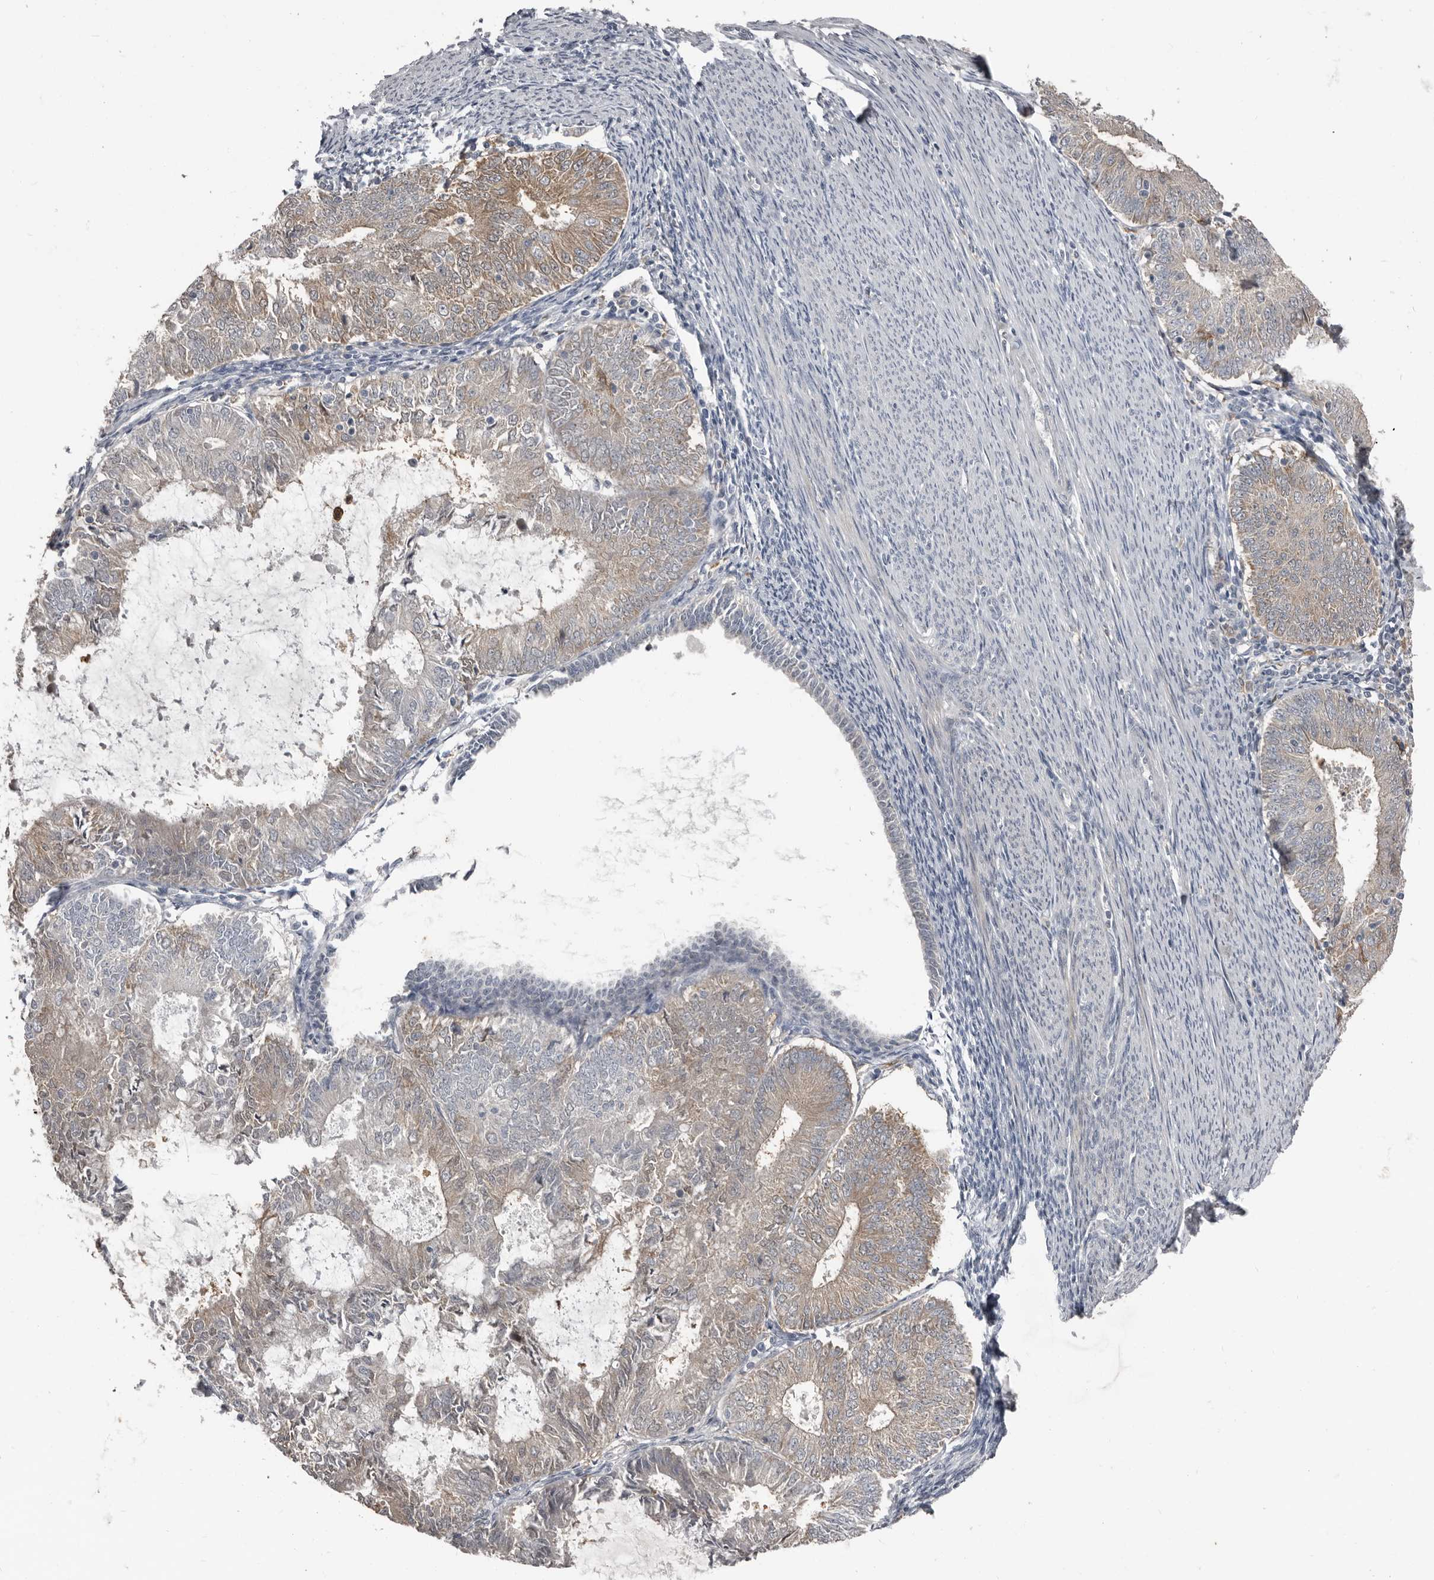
{"staining": {"intensity": "moderate", "quantity": "25%-75%", "location": "cytoplasmic/membranous"}, "tissue": "endometrial cancer", "cell_type": "Tumor cells", "image_type": "cancer", "snomed": [{"axis": "morphology", "description": "Adenocarcinoma, NOS"}, {"axis": "topography", "description": "Endometrium"}], "caption": "DAB immunohistochemical staining of human adenocarcinoma (endometrial) reveals moderate cytoplasmic/membranous protein expression in approximately 25%-75% of tumor cells.", "gene": "KCNJ8", "patient": {"sex": "female", "age": 57}}